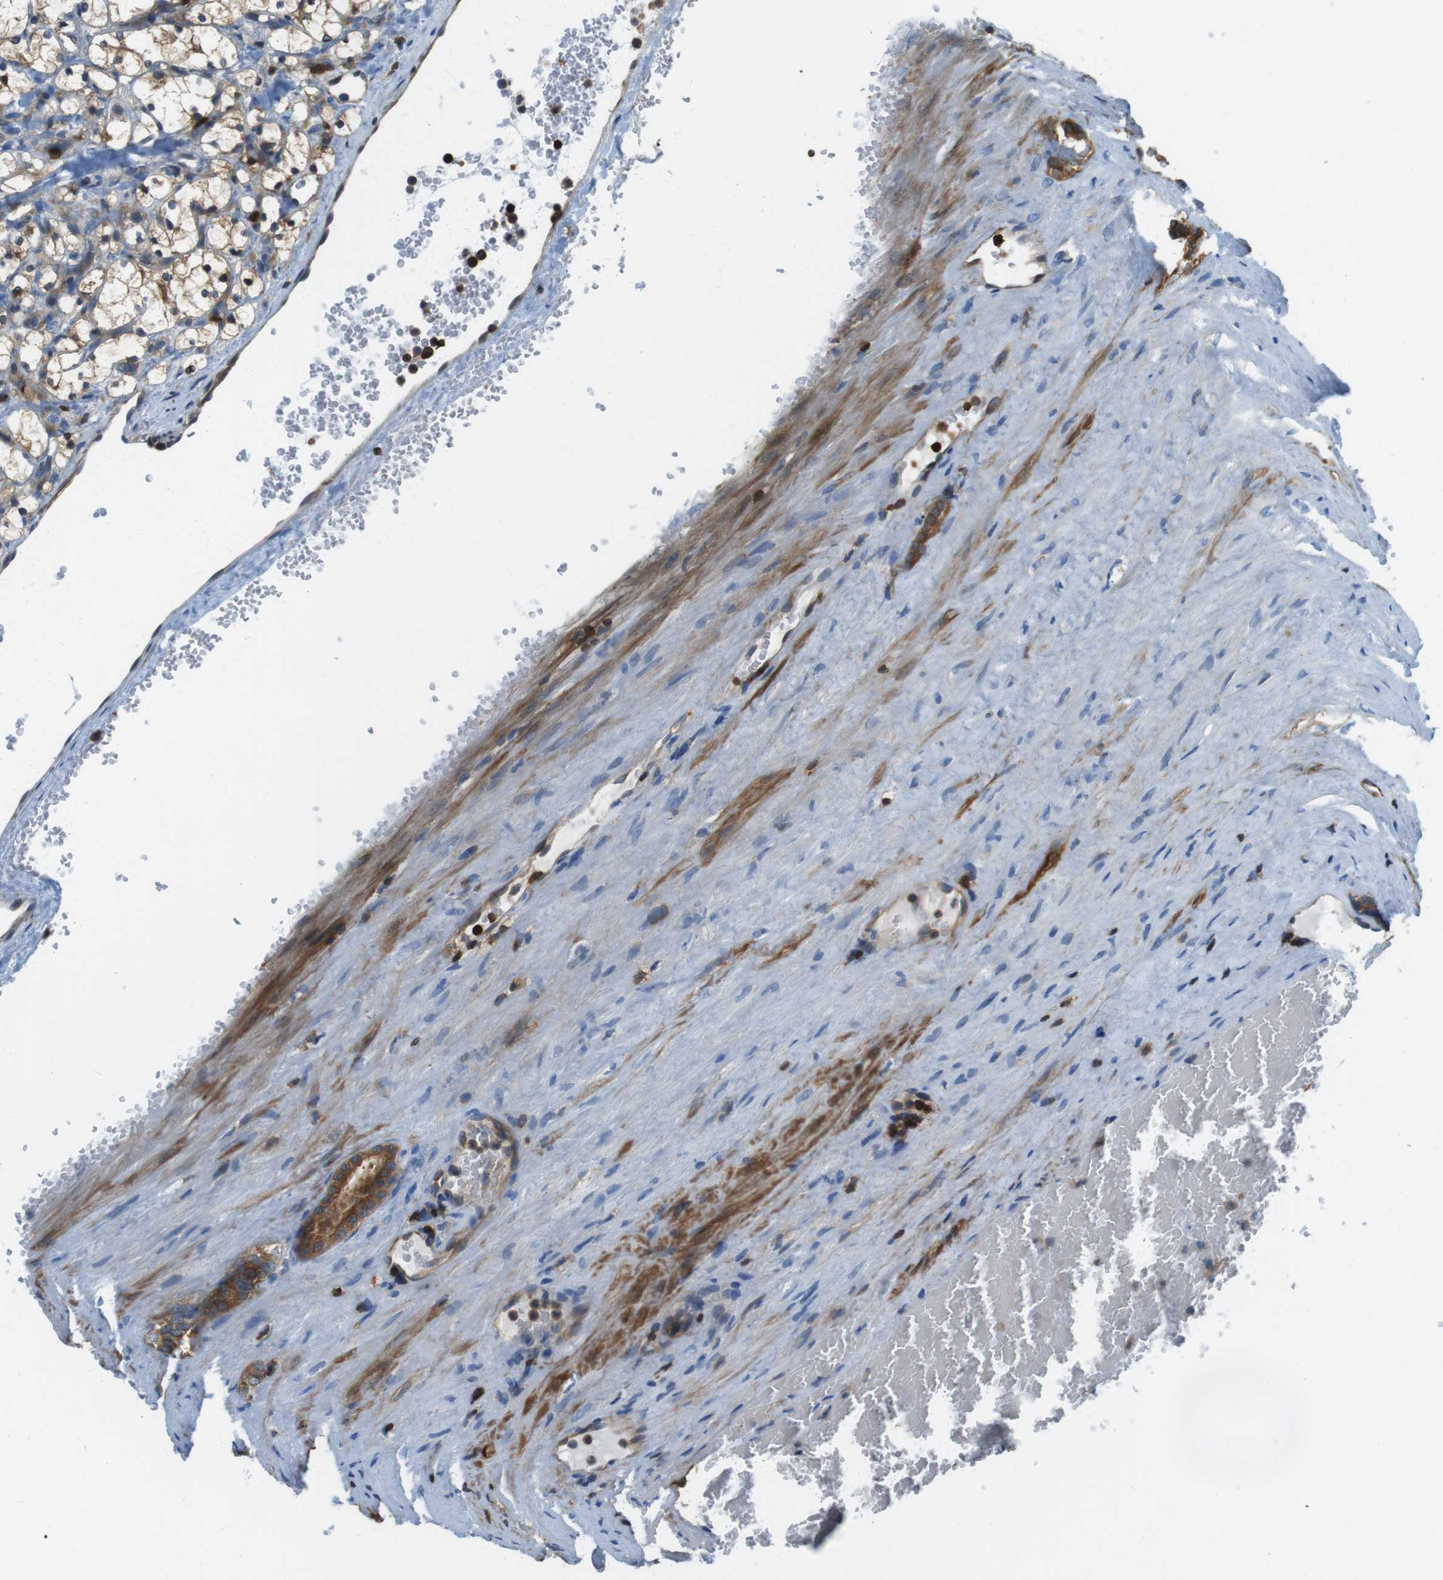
{"staining": {"intensity": "moderate", "quantity": ">75%", "location": "cytoplasmic/membranous"}, "tissue": "renal cancer", "cell_type": "Tumor cells", "image_type": "cancer", "snomed": [{"axis": "morphology", "description": "Adenocarcinoma, NOS"}, {"axis": "topography", "description": "Kidney"}], "caption": "This is a photomicrograph of IHC staining of adenocarcinoma (renal), which shows moderate expression in the cytoplasmic/membranous of tumor cells.", "gene": "TES", "patient": {"sex": "female", "age": 69}}